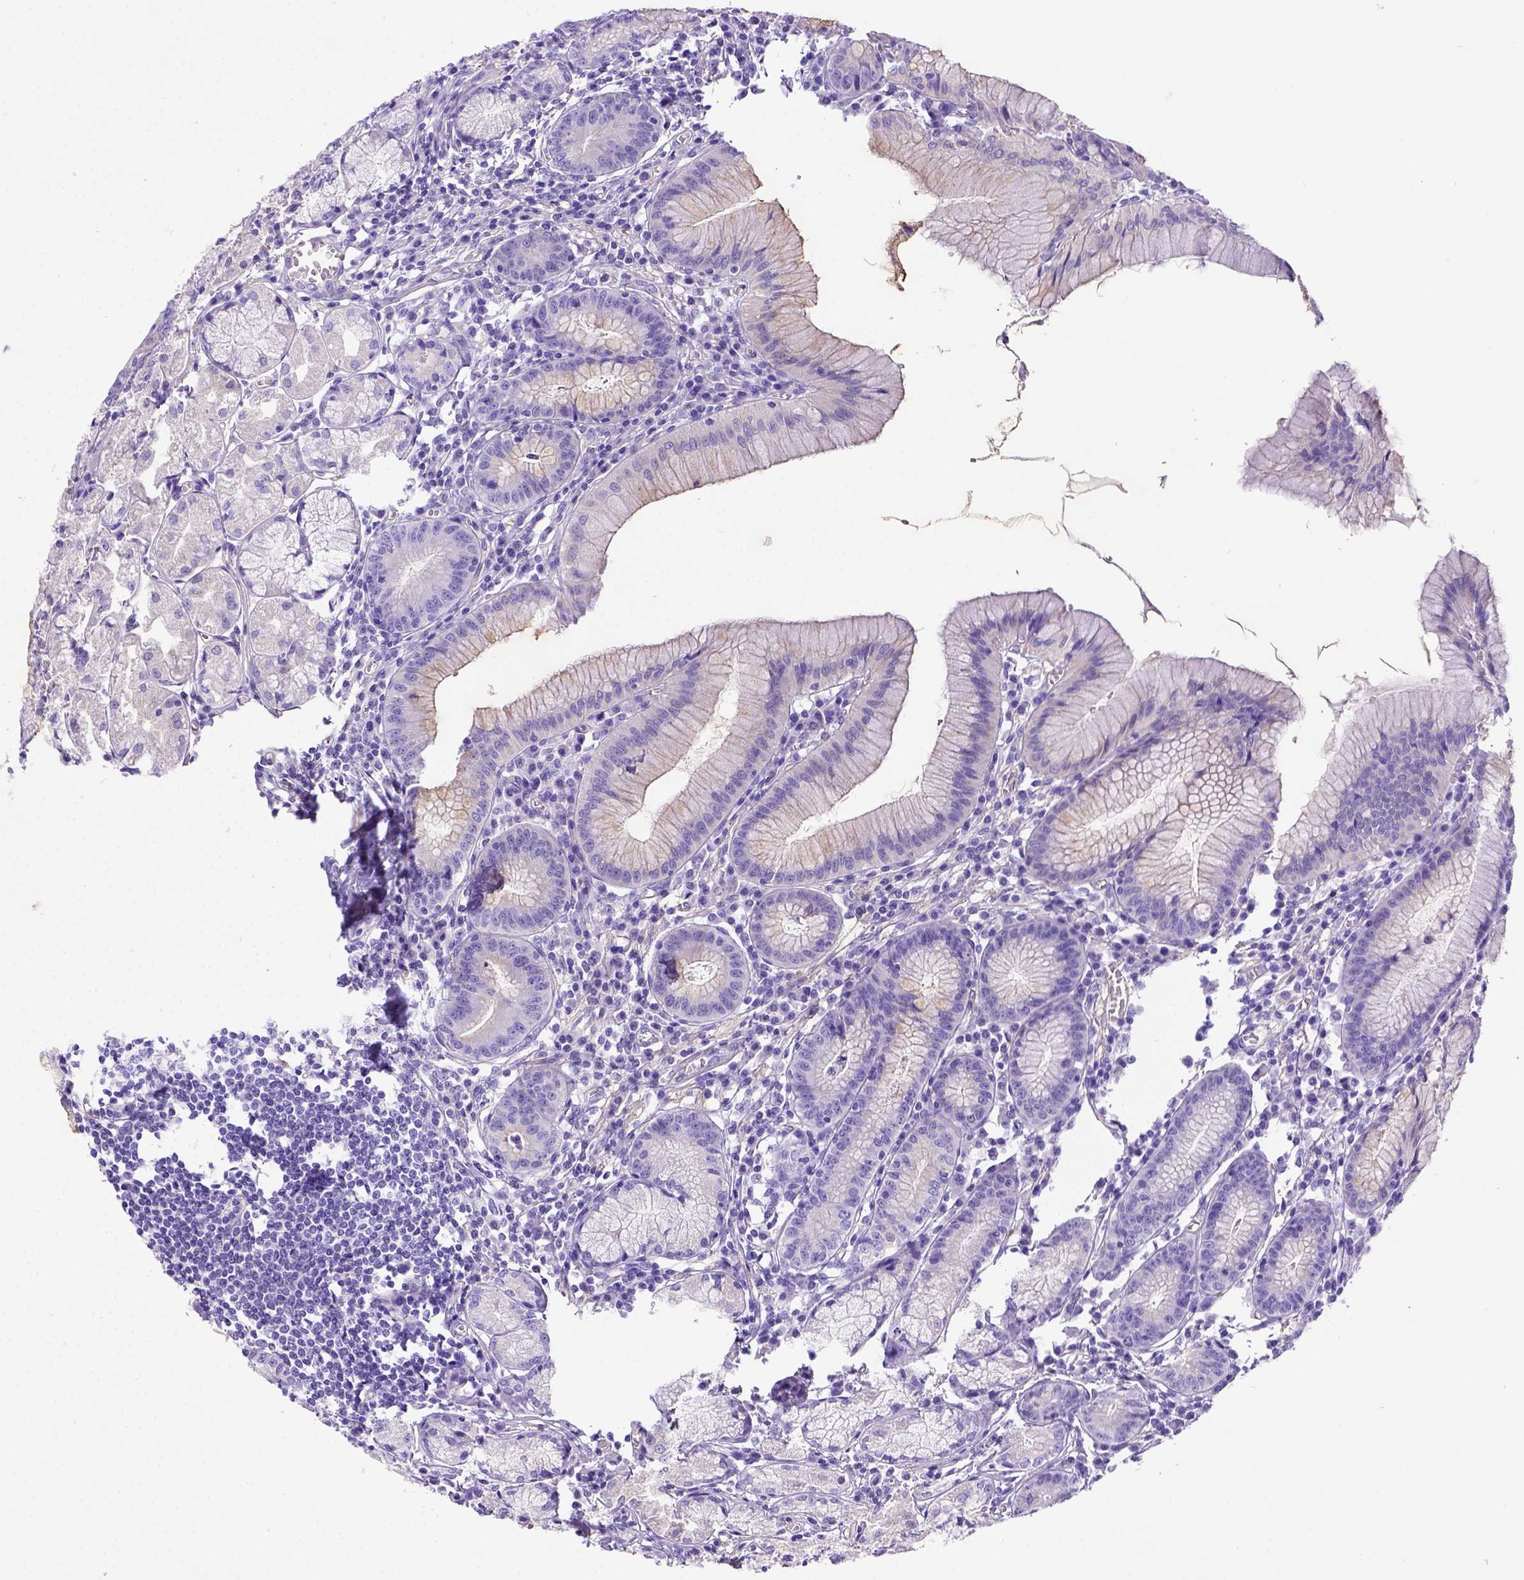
{"staining": {"intensity": "negative", "quantity": "none", "location": "none"}, "tissue": "stomach", "cell_type": "Glandular cells", "image_type": "normal", "snomed": [{"axis": "morphology", "description": "Normal tissue, NOS"}, {"axis": "topography", "description": "Stomach"}], "caption": "This is an IHC photomicrograph of normal stomach. There is no positivity in glandular cells.", "gene": "LRRC18", "patient": {"sex": "male", "age": 55}}